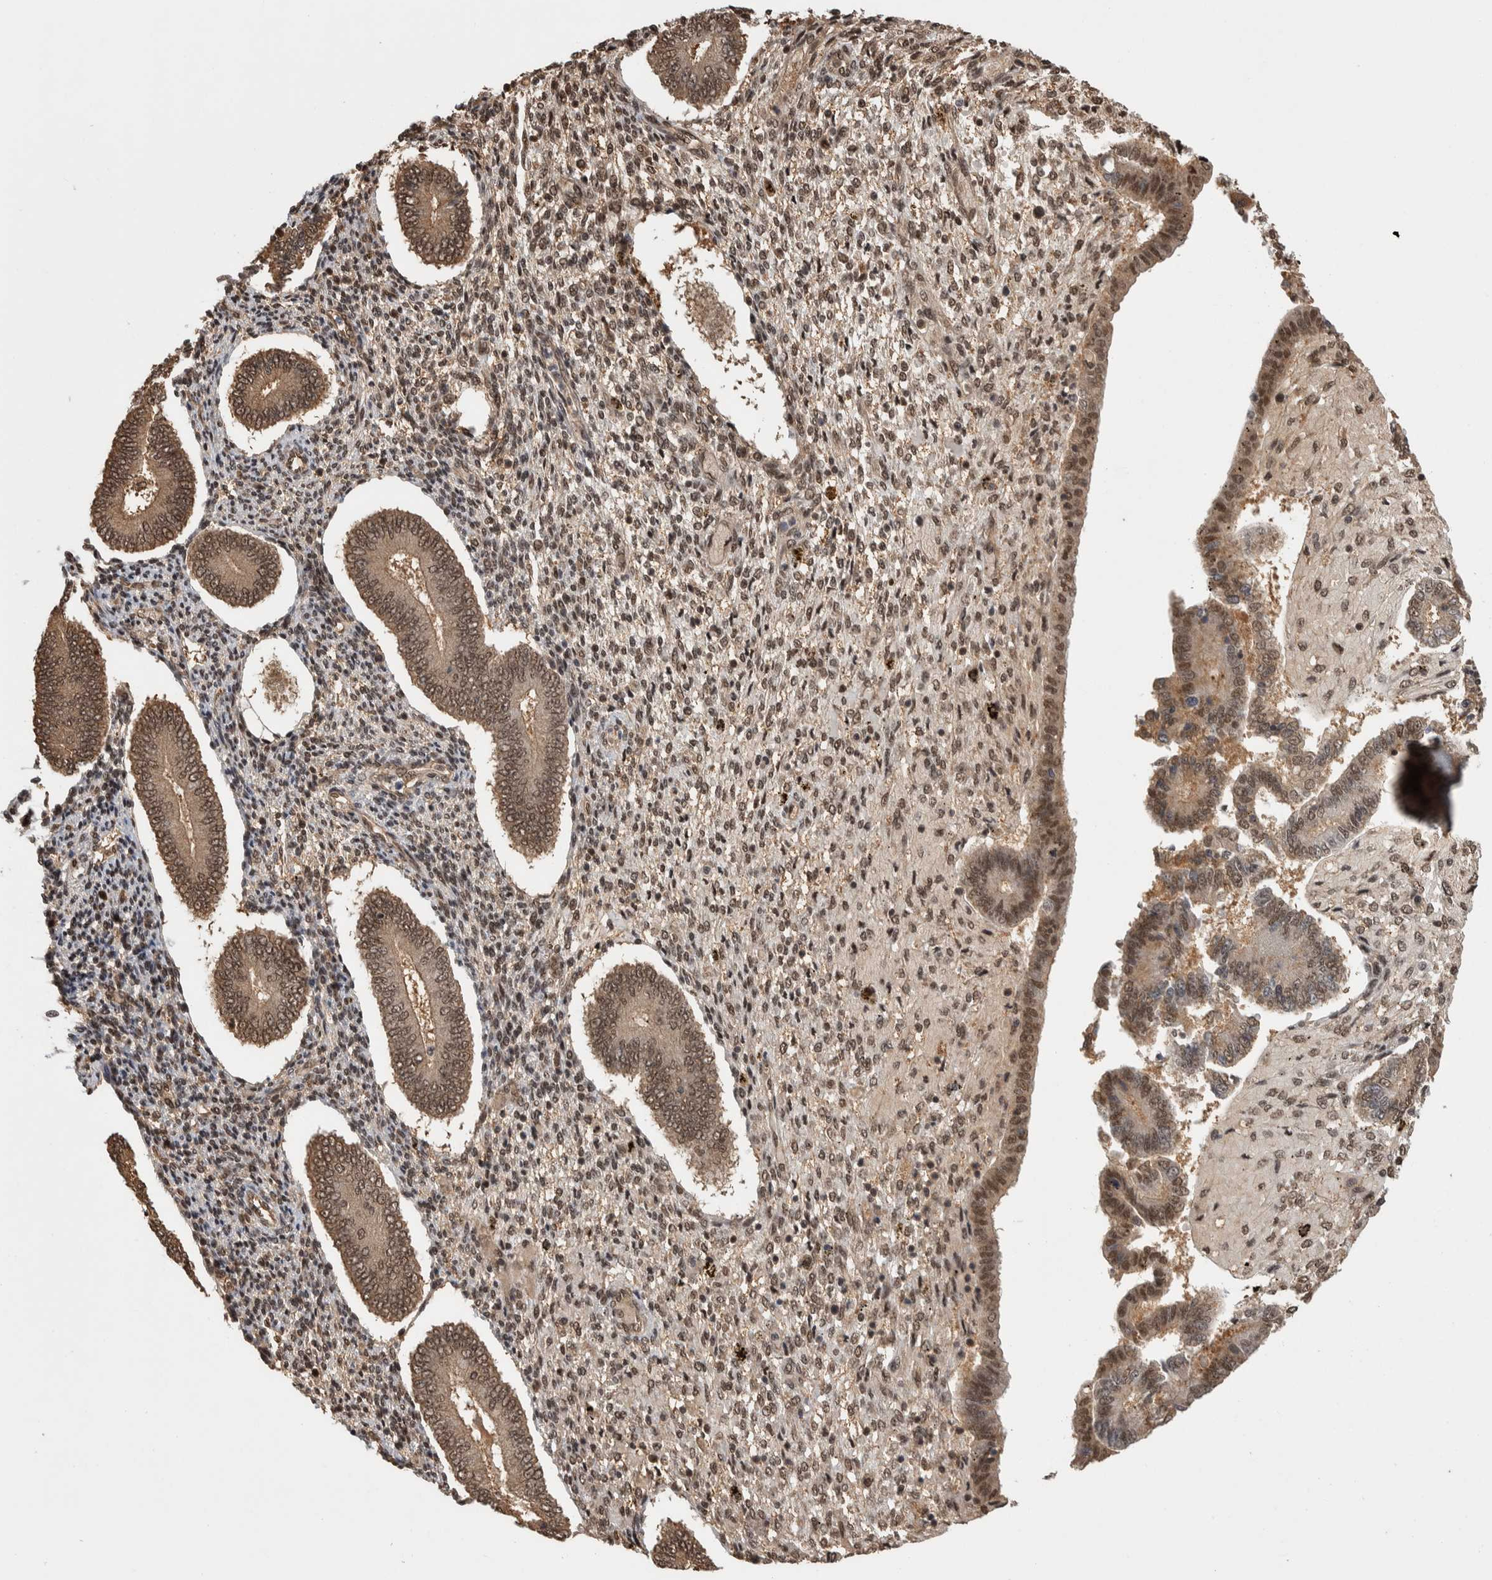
{"staining": {"intensity": "moderate", "quantity": "25%-75%", "location": "nuclear"}, "tissue": "endometrium", "cell_type": "Cells in endometrial stroma", "image_type": "normal", "snomed": [{"axis": "morphology", "description": "Normal tissue, NOS"}, {"axis": "topography", "description": "Endometrium"}], "caption": "A micrograph of endometrium stained for a protein shows moderate nuclear brown staining in cells in endometrial stroma.", "gene": "ZNF592", "patient": {"sex": "female", "age": 42}}